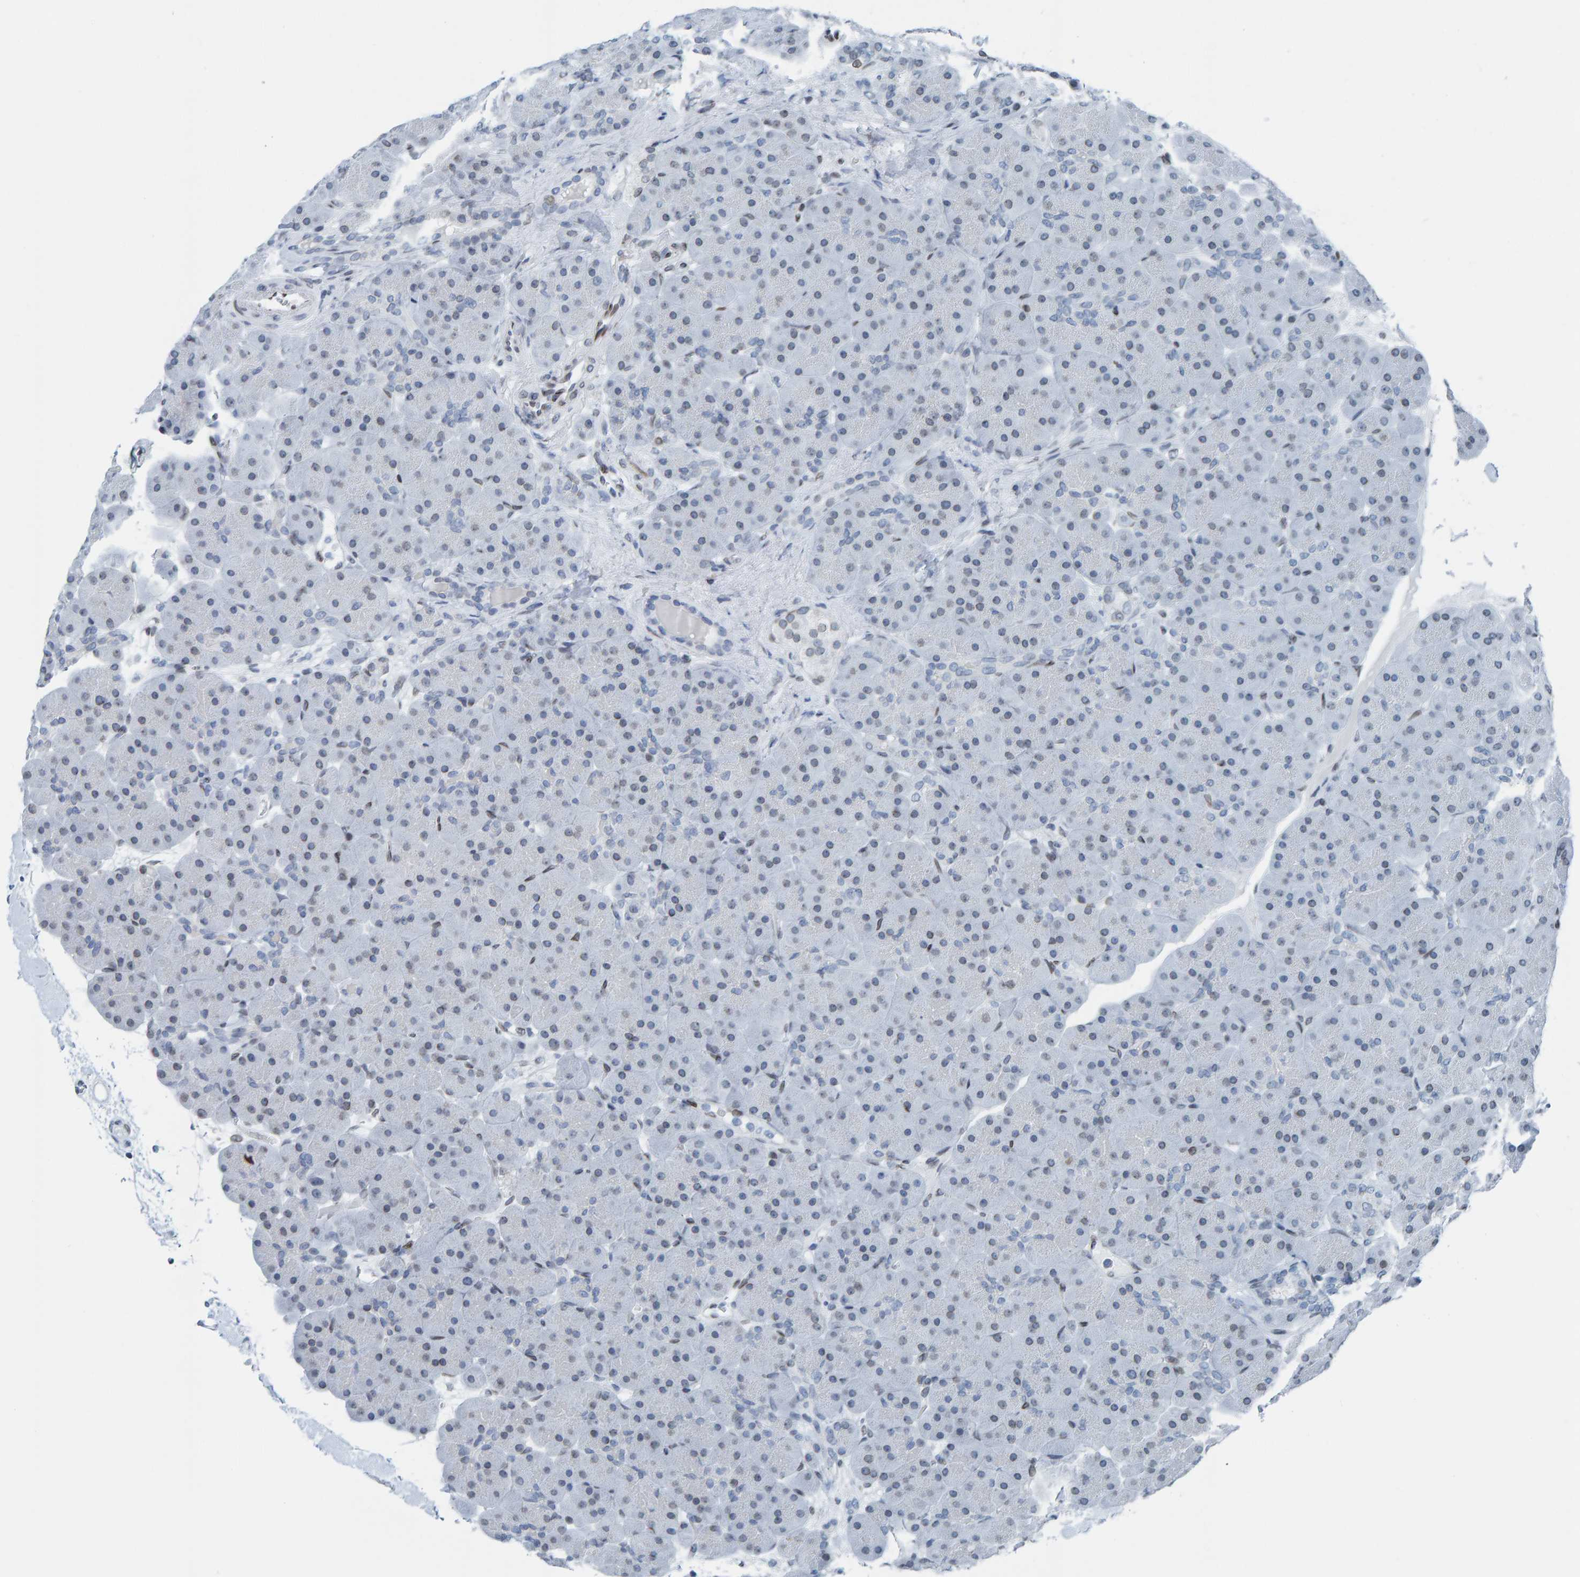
{"staining": {"intensity": "moderate", "quantity": "<25%", "location": "cytoplasmic/membranous,nuclear"}, "tissue": "pancreas", "cell_type": "Exocrine glandular cells", "image_type": "normal", "snomed": [{"axis": "morphology", "description": "Normal tissue, NOS"}, {"axis": "topography", "description": "Pancreas"}], "caption": "Immunohistochemistry staining of benign pancreas, which shows low levels of moderate cytoplasmic/membranous,nuclear expression in approximately <25% of exocrine glandular cells indicating moderate cytoplasmic/membranous,nuclear protein expression. The staining was performed using DAB (brown) for protein detection and nuclei were counterstained in hematoxylin (blue).", "gene": "LMNB2", "patient": {"sex": "male", "age": 66}}